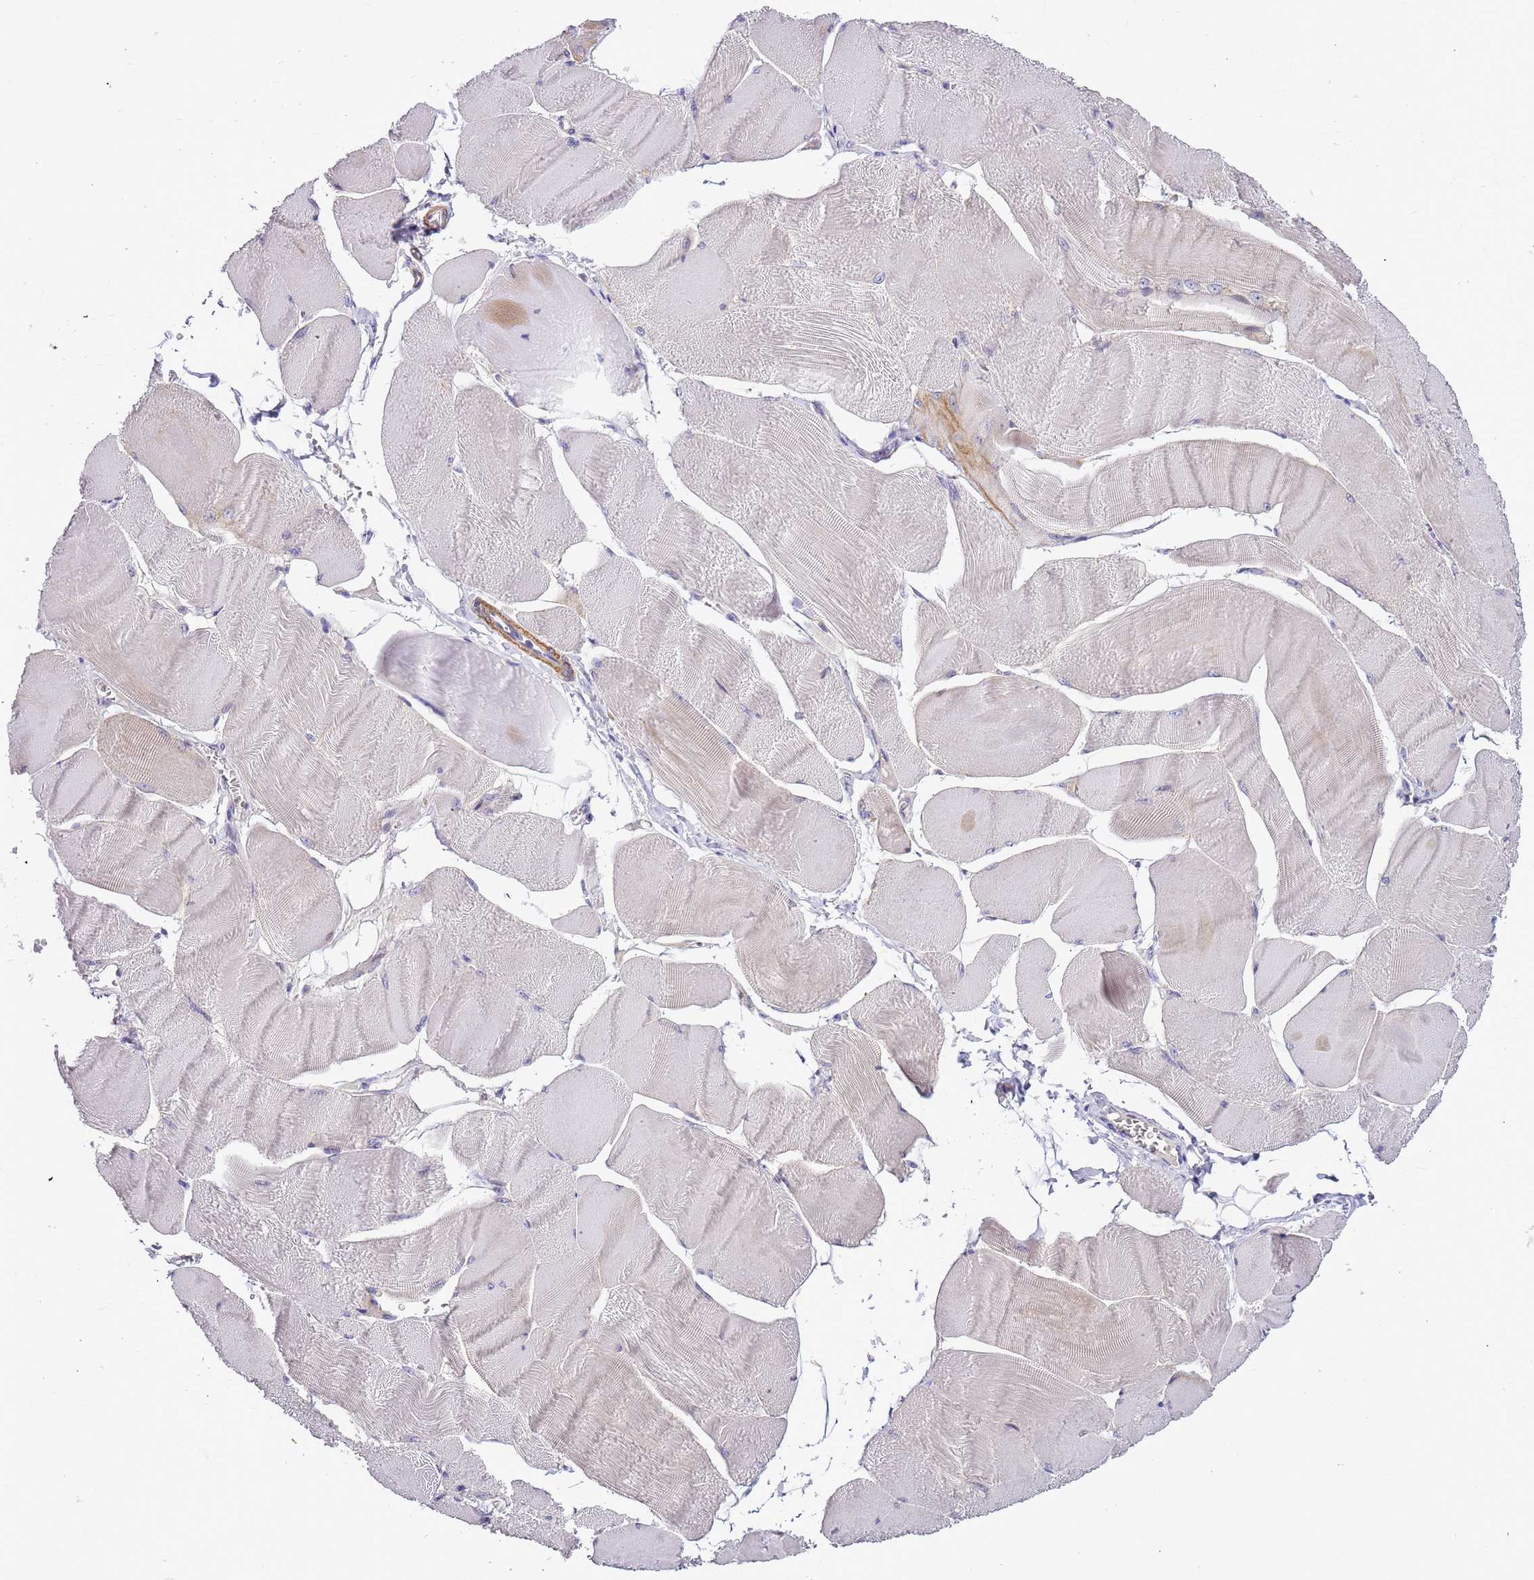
{"staining": {"intensity": "negative", "quantity": "none", "location": "none"}, "tissue": "skeletal muscle", "cell_type": "Myocytes", "image_type": "normal", "snomed": [{"axis": "morphology", "description": "Normal tissue, NOS"}, {"axis": "morphology", "description": "Basal cell carcinoma"}, {"axis": "topography", "description": "Skeletal muscle"}], "caption": "Immunohistochemistry (IHC) image of normal skeletal muscle: human skeletal muscle stained with DAB reveals no significant protein positivity in myocytes. Brightfield microscopy of IHC stained with DAB (3,3'-diaminobenzidine) (brown) and hematoxylin (blue), captured at high magnification.", "gene": "PLEKHH1", "patient": {"sex": "female", "age": 64}}